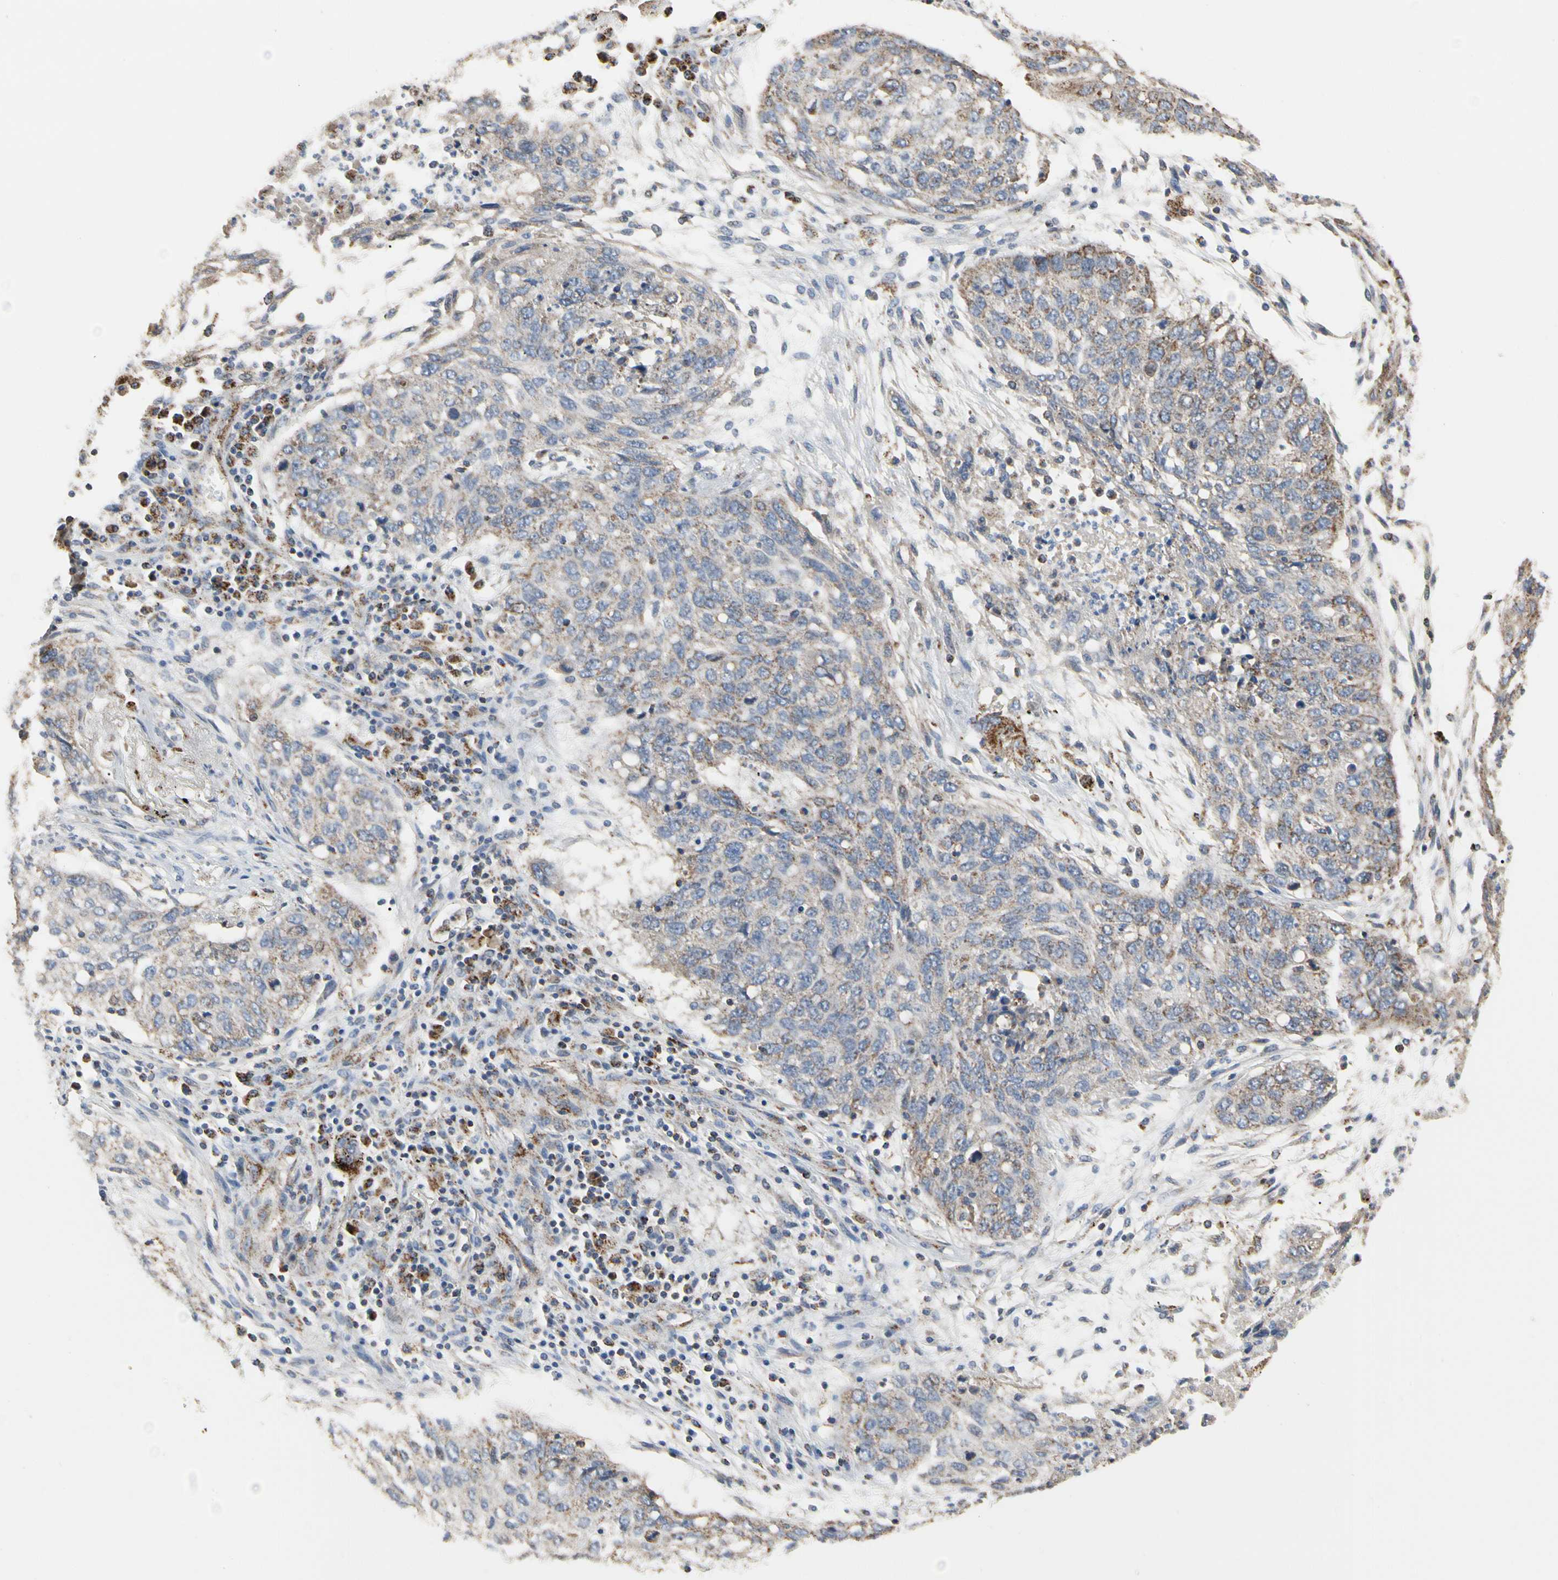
{"staining": {"intensity": "negative", "quantity": "none", "location": "none"}, "tissue": "lung cancer", "cell_type": "Tumor cells", "image_type": "cancer", "snomed": [{"axis": "morphology", "description": "Squamous cell carcinoma, NOS"}, {"axis": "topography", "description": "Lung"}], "caption": "DAB immunohistochemical staining of lung cancer displays no significant expression in tumor cells.", "gene": "TUBA1A", "patient": {"sex": "female", "age": 63}}